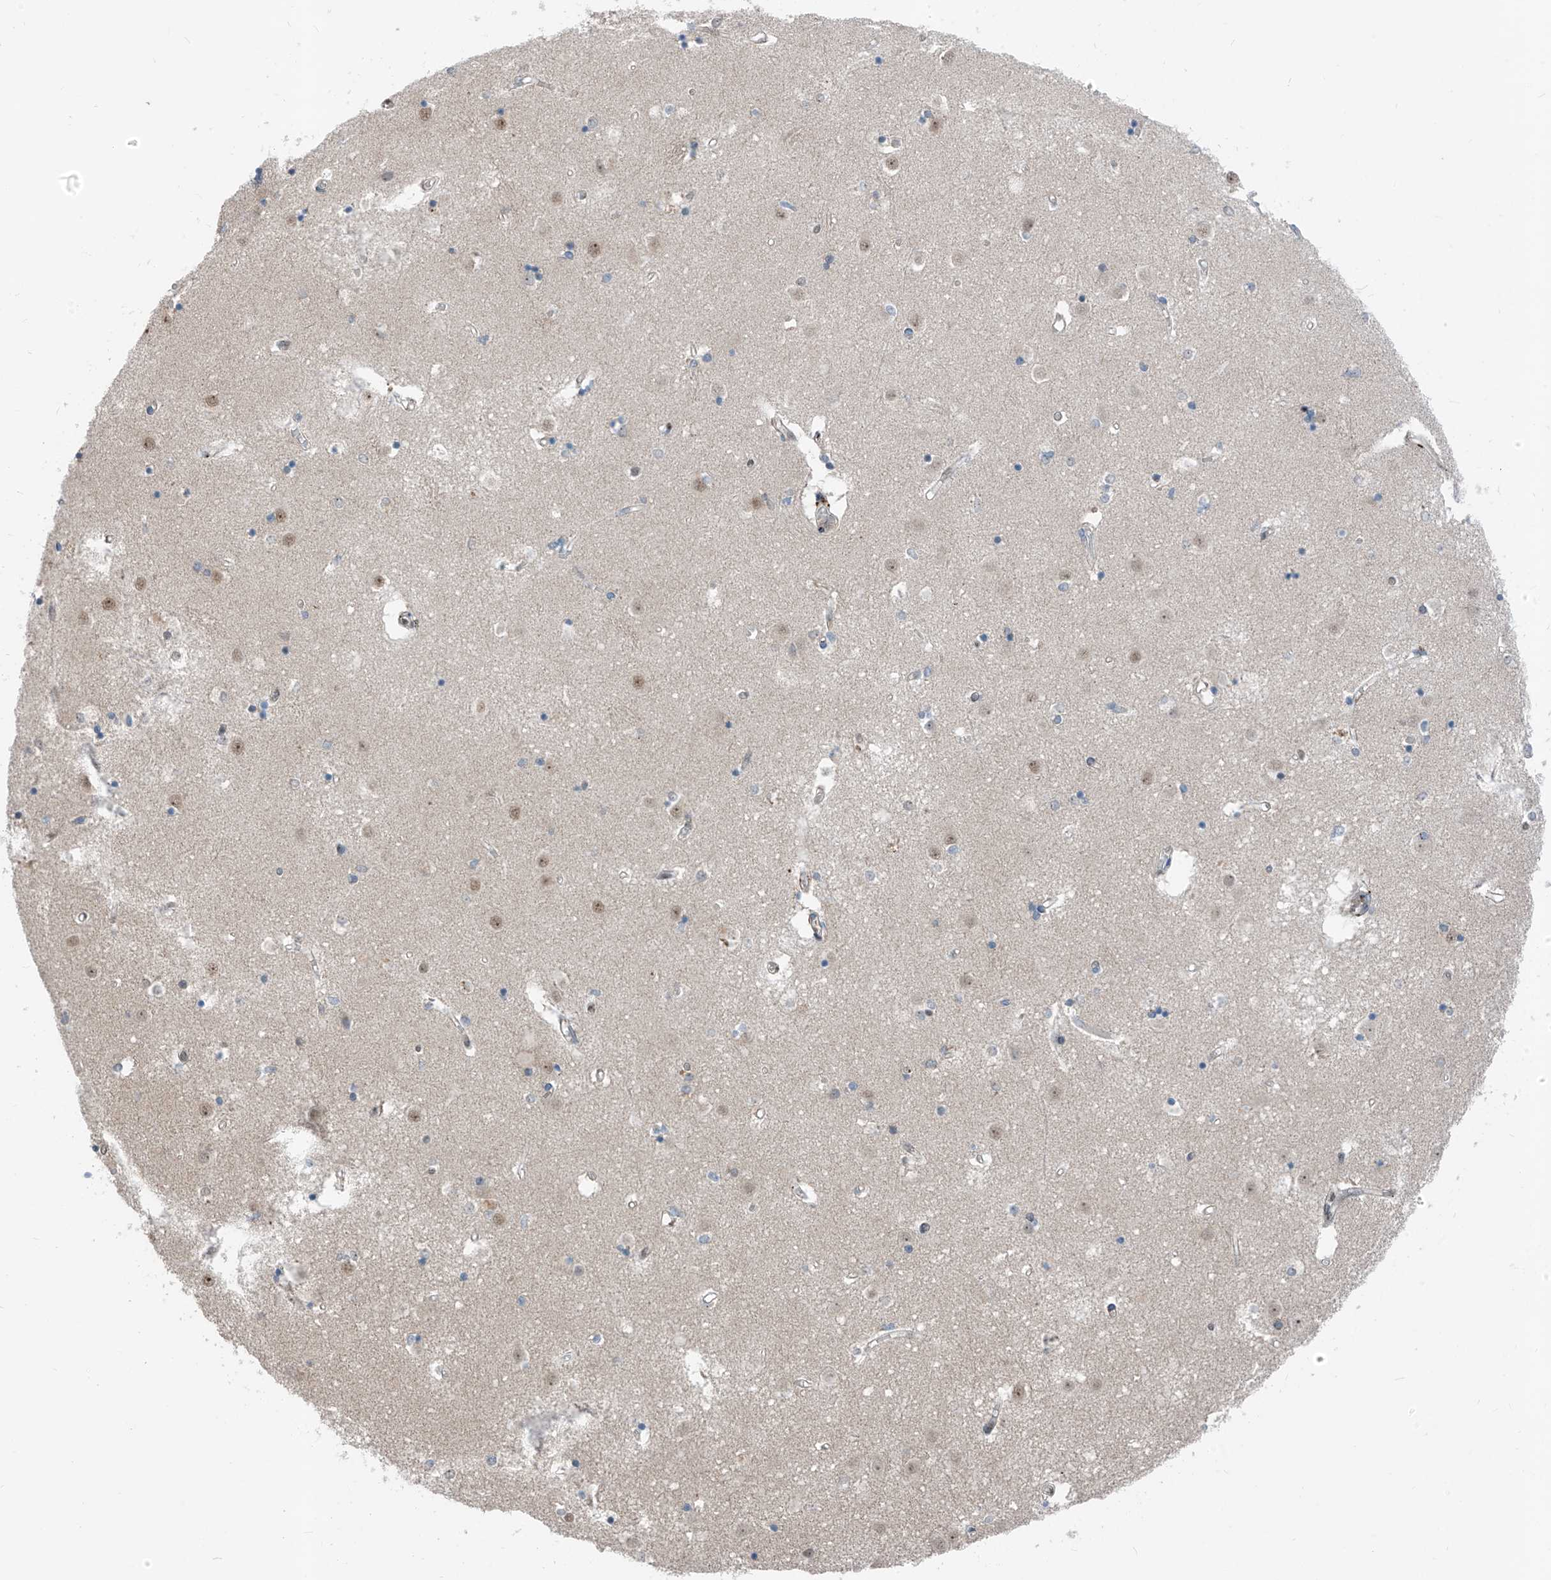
{"staining": {"intensity": "moderate", "quantity": "<25%", "location": "nuclear"}, "tissue": "caudate", "cell_type": "Glial cells", "image_type": "normal", "snomed": [{"axis": "morphology", "description": "Normal tissue, NOS"}, {"axis": "topography", "description": "Lateral ventricle wall"}], "caption": "Immunohistochemistry (IHC) image of unremarkable caudate: caudate stained using IHC shows low levels of moderate protein expression localized specifically in the nuclear of glial cells, appearing as a nuclear brown color.", "gene": "RBP7", "patient": {"sex": "male", "age": 45}}